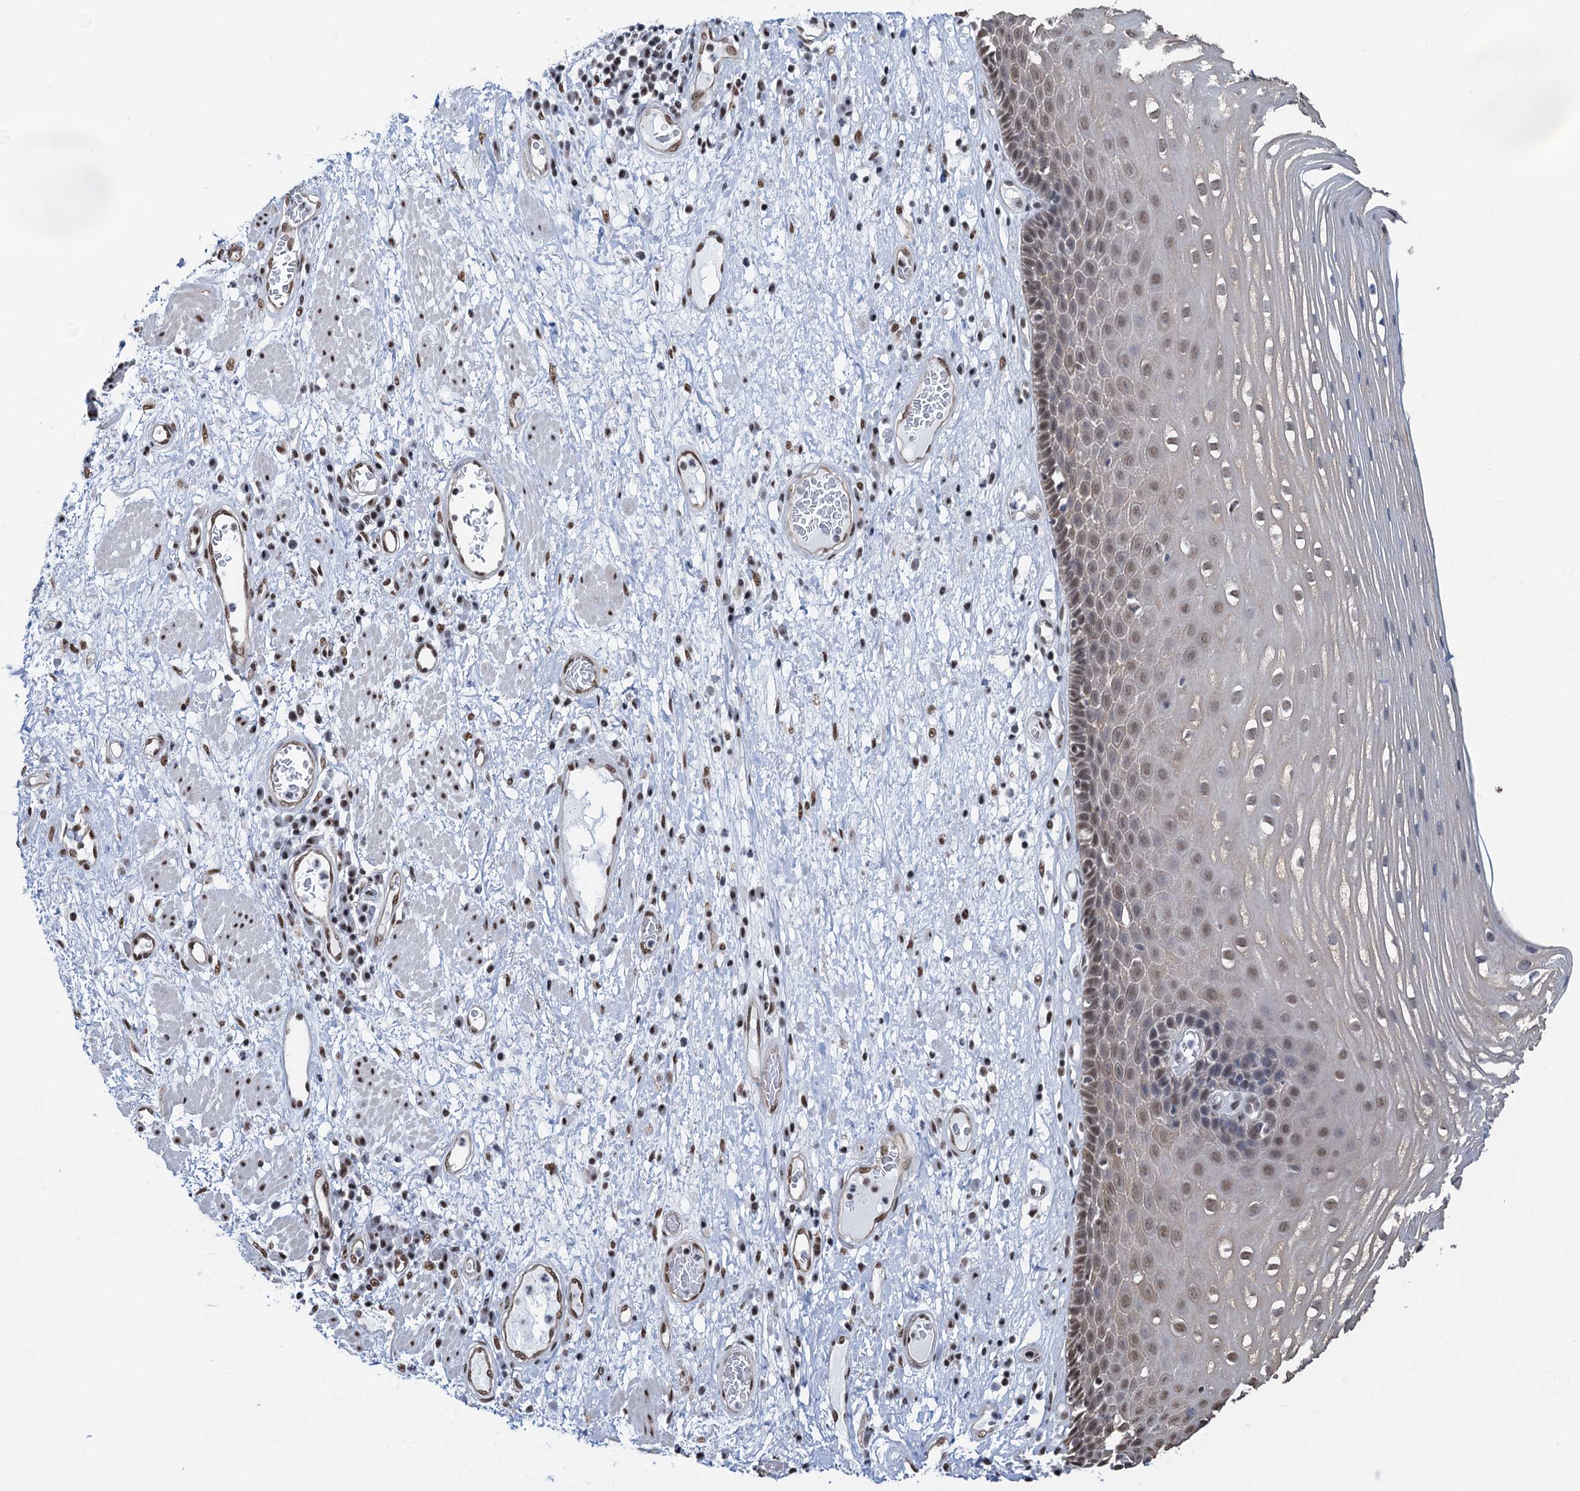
{"staining": {"intensity": "weak", "quantity": "25%-75%", "location": "nuclear"}, "tissue": "esophagus", "cell_type": "Squamous epithelial cells", "image_type": "normal", "snomed": [{"axis": "morphology", "description": "Normal tissue, NOS"}, {"axis": "morphology", "description": "Adenocarcinoma, NOS"}, {"axis": "topography", "description": "Esophagus"}], "caption": "Benign esophagus was stained to show a protein in brown. There is low levels of weak nuclear positivity in about 25%-75% of squamous epithelial cells. (DAB (3,3'-diaminobenzidine) IHC with brightfield microscopy, high magnification).", "gene": "ZNF609", "patient": {"sex": "male", "age": 62}}